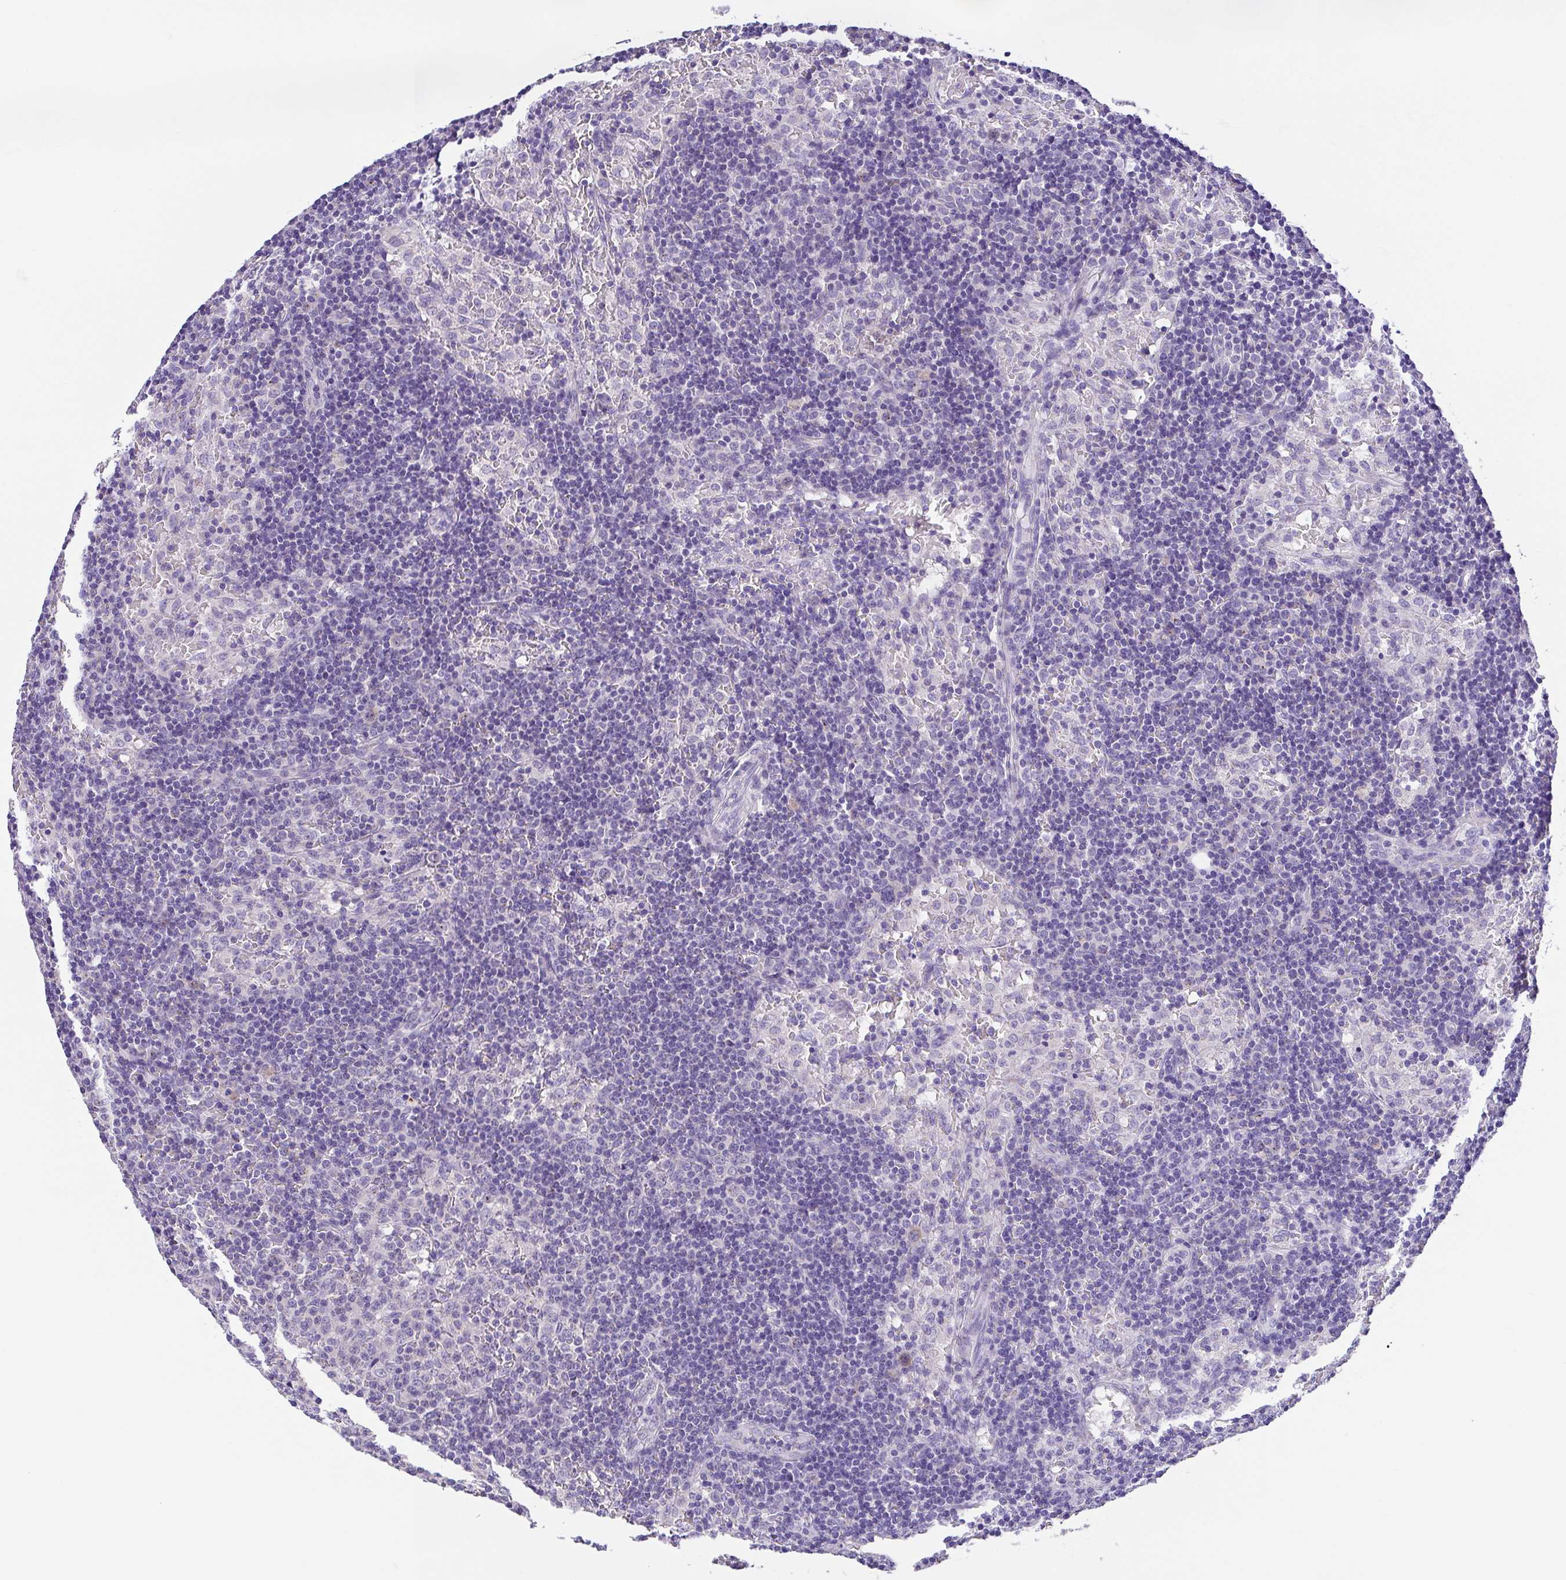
{"staining": {"intensity": "weak", "quantity": "25%-75%", "location": "cytoplasmic/membranous"}, "tissue": "lymph node", "cell_type": "Germinal center cells", "image_type": "normal", "snomed": [{"axis": "morphology", "description": "Normal tissue, NOS"}, {"axis": "topography", "description": "Lymph node"}], "caption": "Benign lymph node exhibits weak cytoplasmic/membranous staining in about 25%-75% of germinal center cells.", "gene": "SLC13A1", "patient": {"sex": "female", "age": 41}}